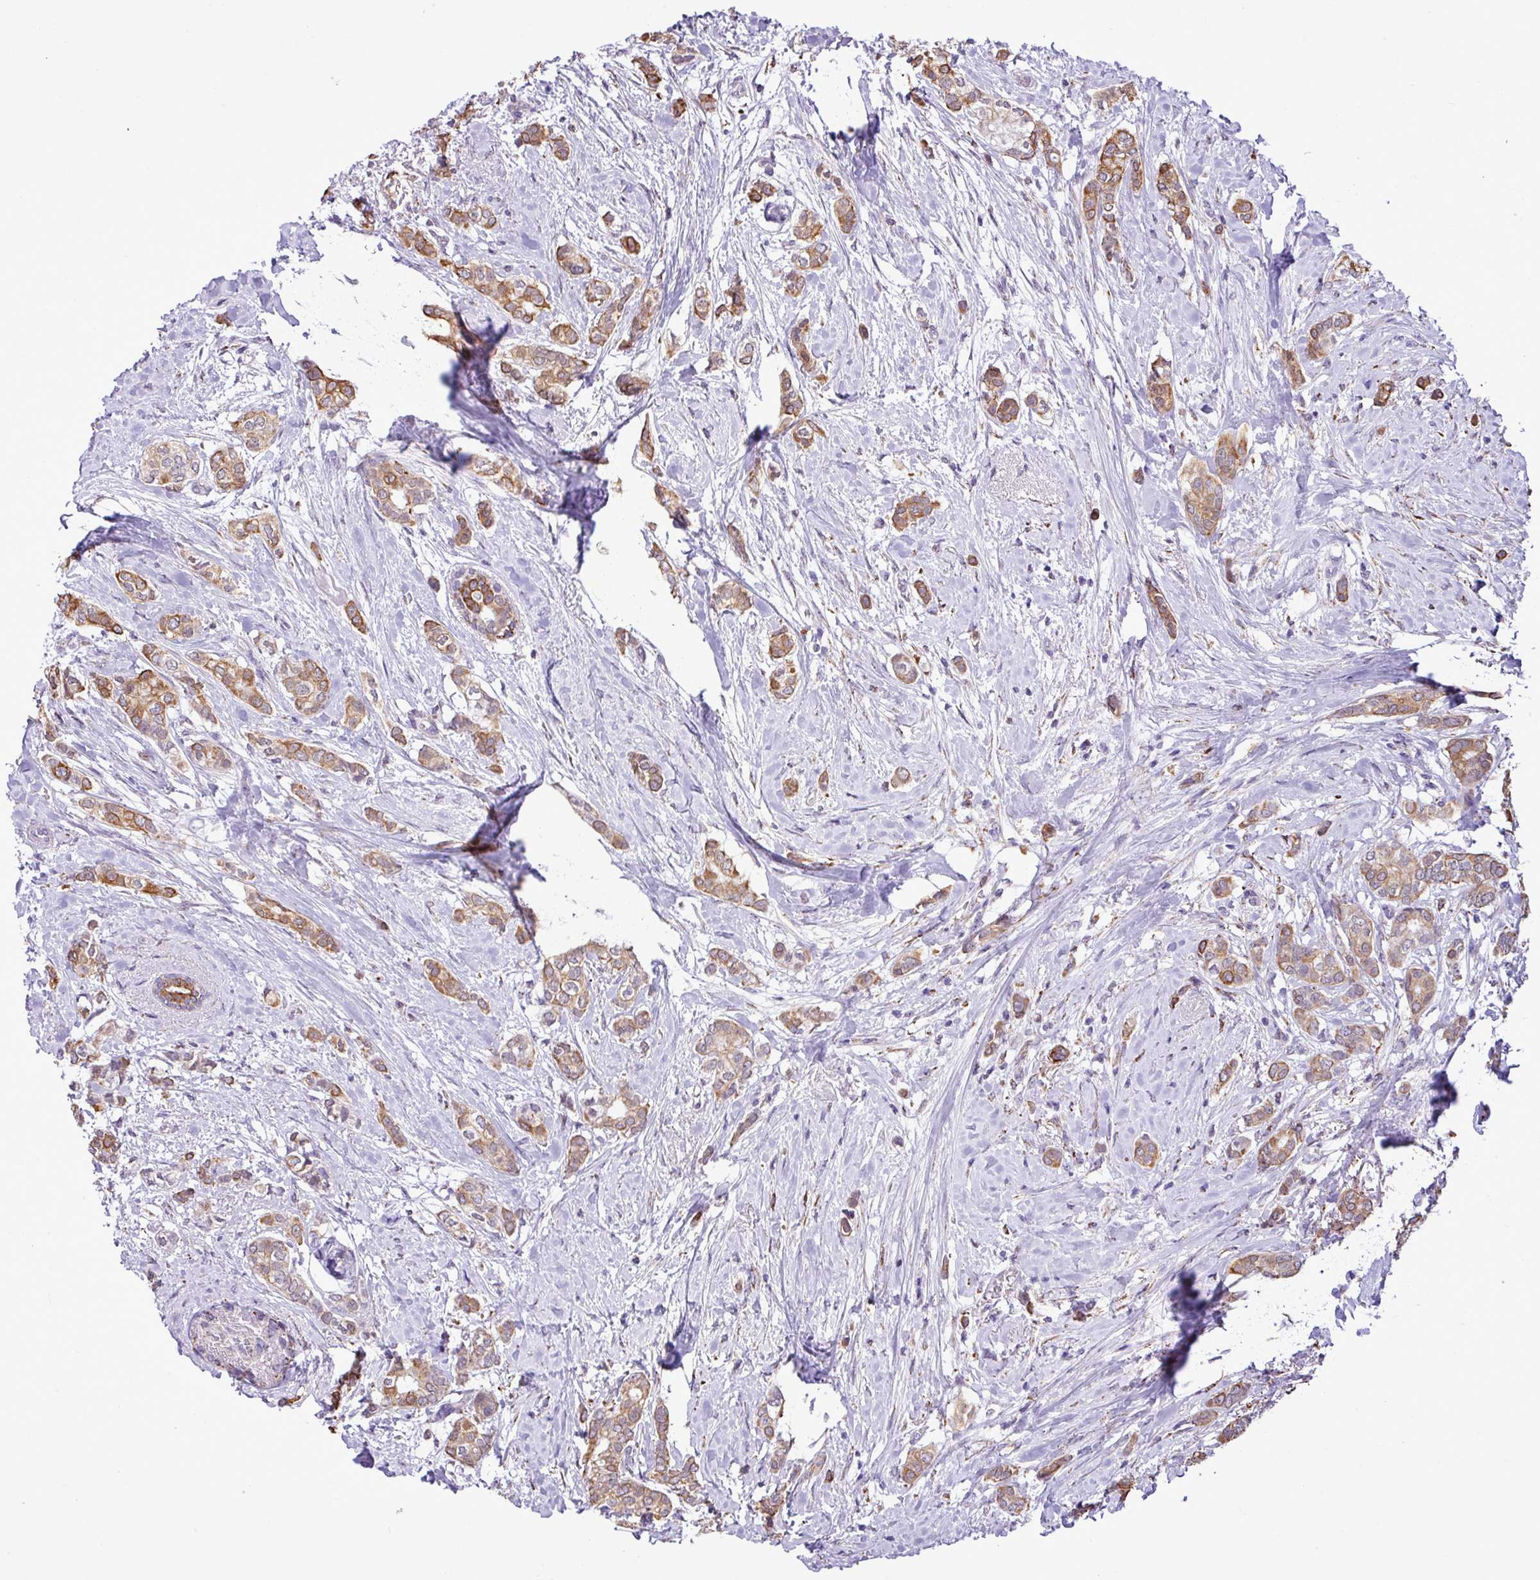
{"staining": {"intensity": "moderate", "quantity": ">75%", "location": "cytoplasmic/membranous"}, "tissue": "breast cancer", "cell_type": "Tumor cells", "image_type": "cancer", "snomed": [{"axis": "morphology", "description": "Duct carcinoma"}, {"axis": "topography", "description": "Breast"}], "caption": "IHC of breast cancer (invasive ductal carcinoma) exhibits medium levels of moderate cytoplasmic/membranous staining in approximately >75% of tumor cells. The staining was performed using DAB, with brown indicating positive protein expression. Nuclei are stained blue with hematoxylin.", "gene": "SGPP1", "patient": {"sex": "female", "age": 73}}